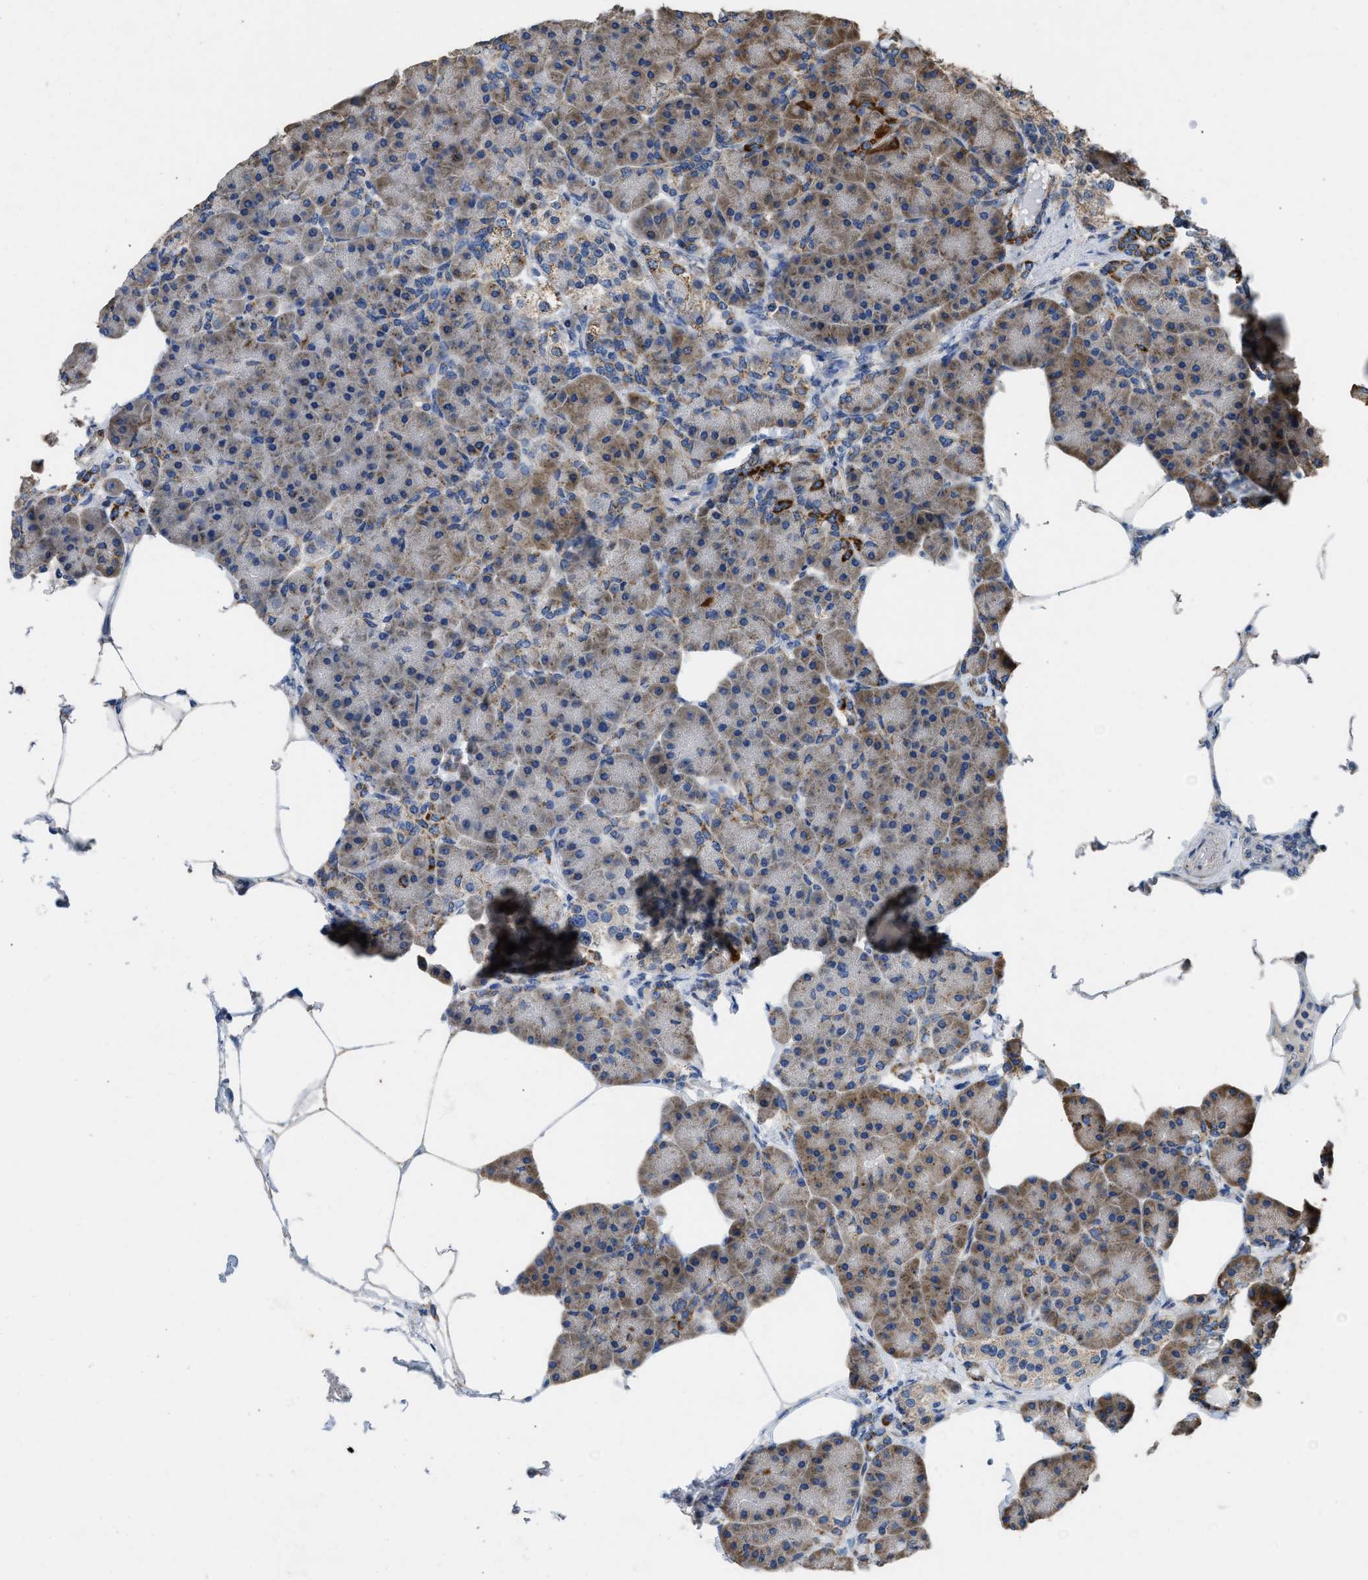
{"staining": {"intensity": "moderate", "quantity": ">75%", "location": "cytoplasmic/membranous"}, "tissue": "pancreas", "cell_type": "Exocrine glandular cells", "image_type": "normal", "snomed": [{"axis": "morphology", "description": "Normal tissue, NOS"}, {"axis": "topography", "description": "Pancreas"}], "caption": "Immunohistochemical staining of normal human pancreas reveals moderate cytoplasmic/membranous protein expression in approximately >75% of exocrine glandular cells. (Stains: DAB in brown, nuclei in blue, Microscopy: brightfield microscopy at high magnification).", "gene": "TMEM150A", "patient": {"sex": "female", "age": 70}}